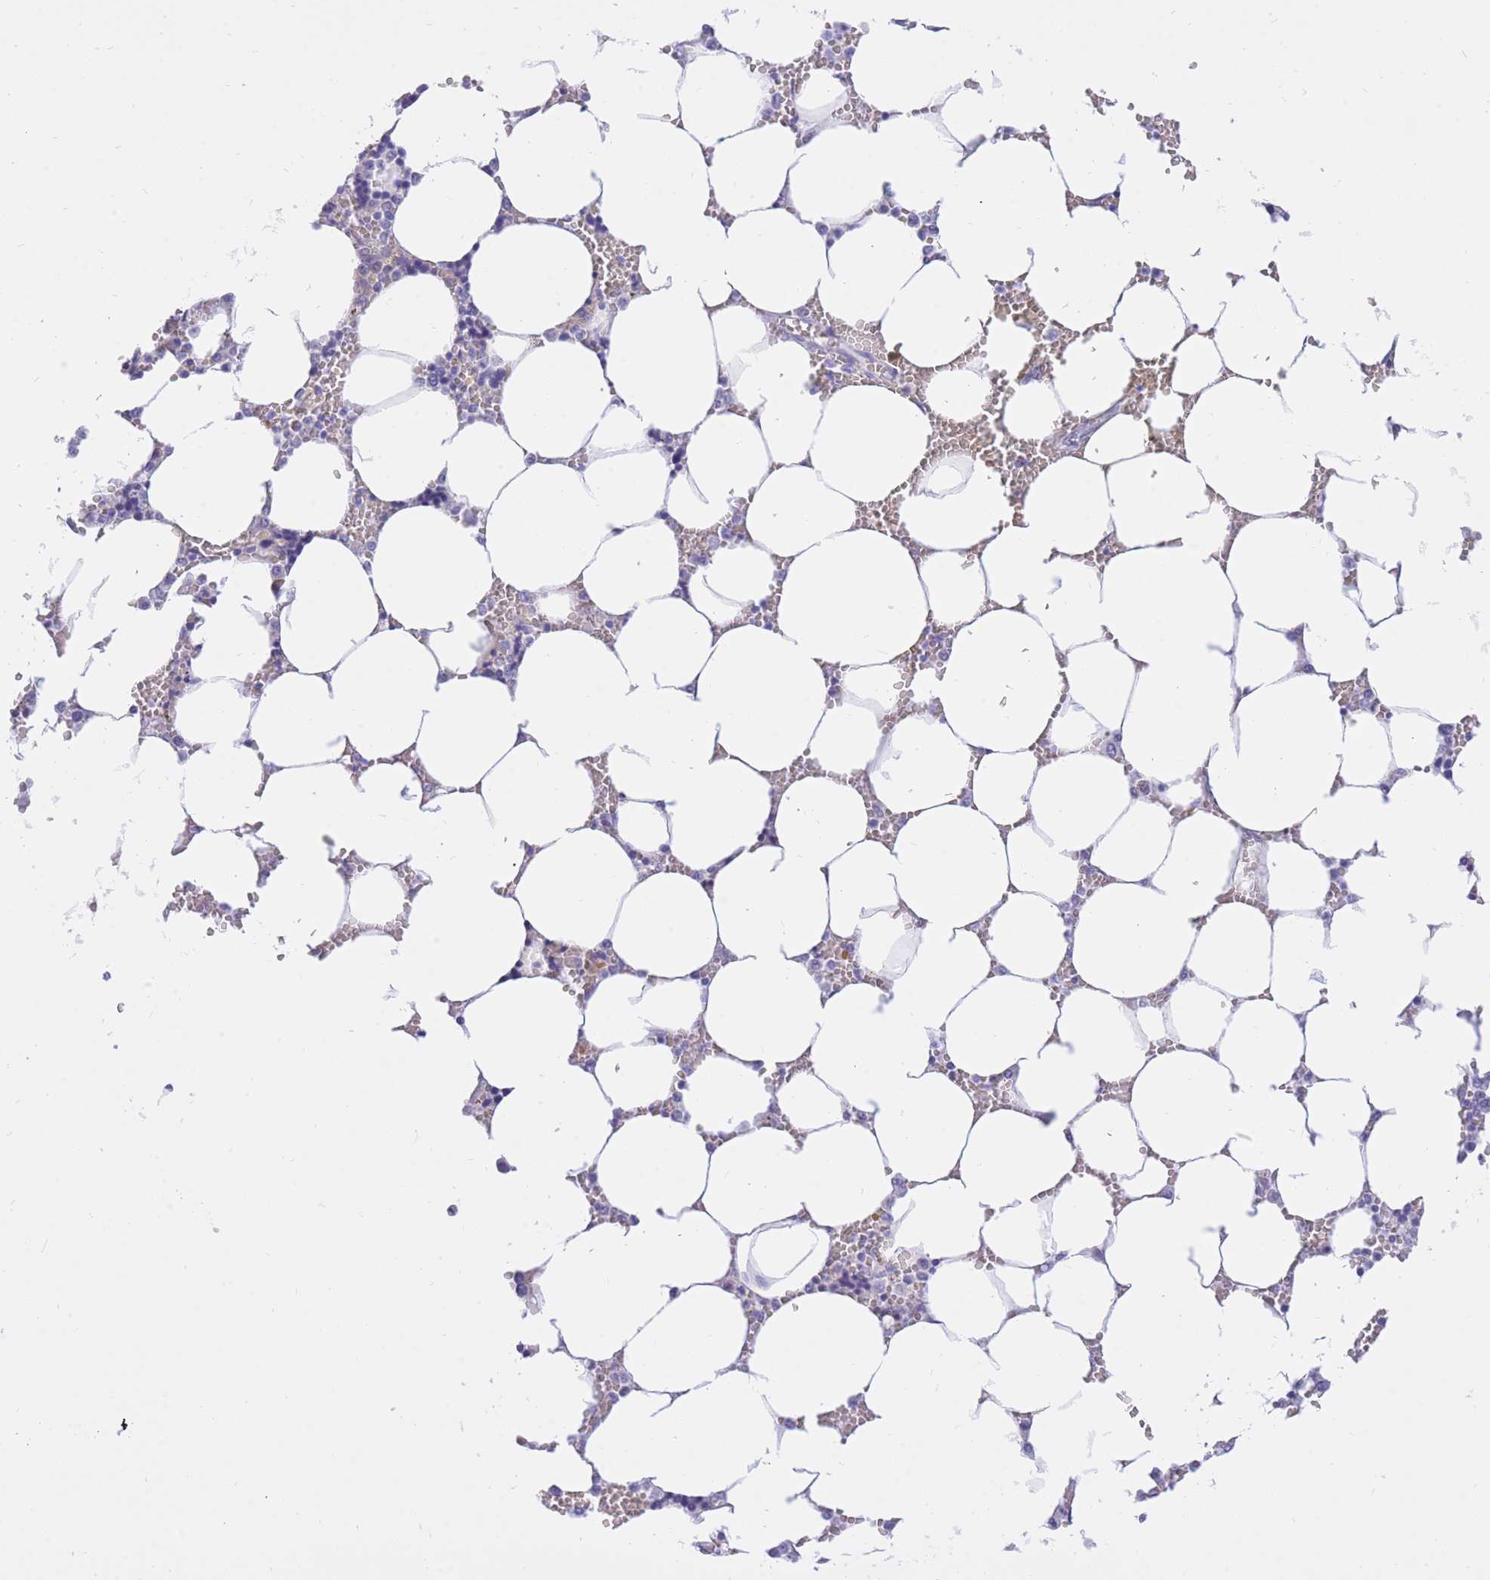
{"staining": {"intensity": "negative", "quantity": "none", "location": "none"}, "tissue": "bone marrow", "cell_type": "Hematopoietic cells", "image_type": "normal", "snomed": [{"axis": "morphology", "description": "Normal tissue, NOS"}, {"axis": "topography", "description": "Bone marrow"}], "caption": "DAB immunohistochemical staining of normal bone marrow shows no significant expression in hematopoietic cells.", "gene": "SSUH2", "patient": {"sex": "male", "age": 64}}